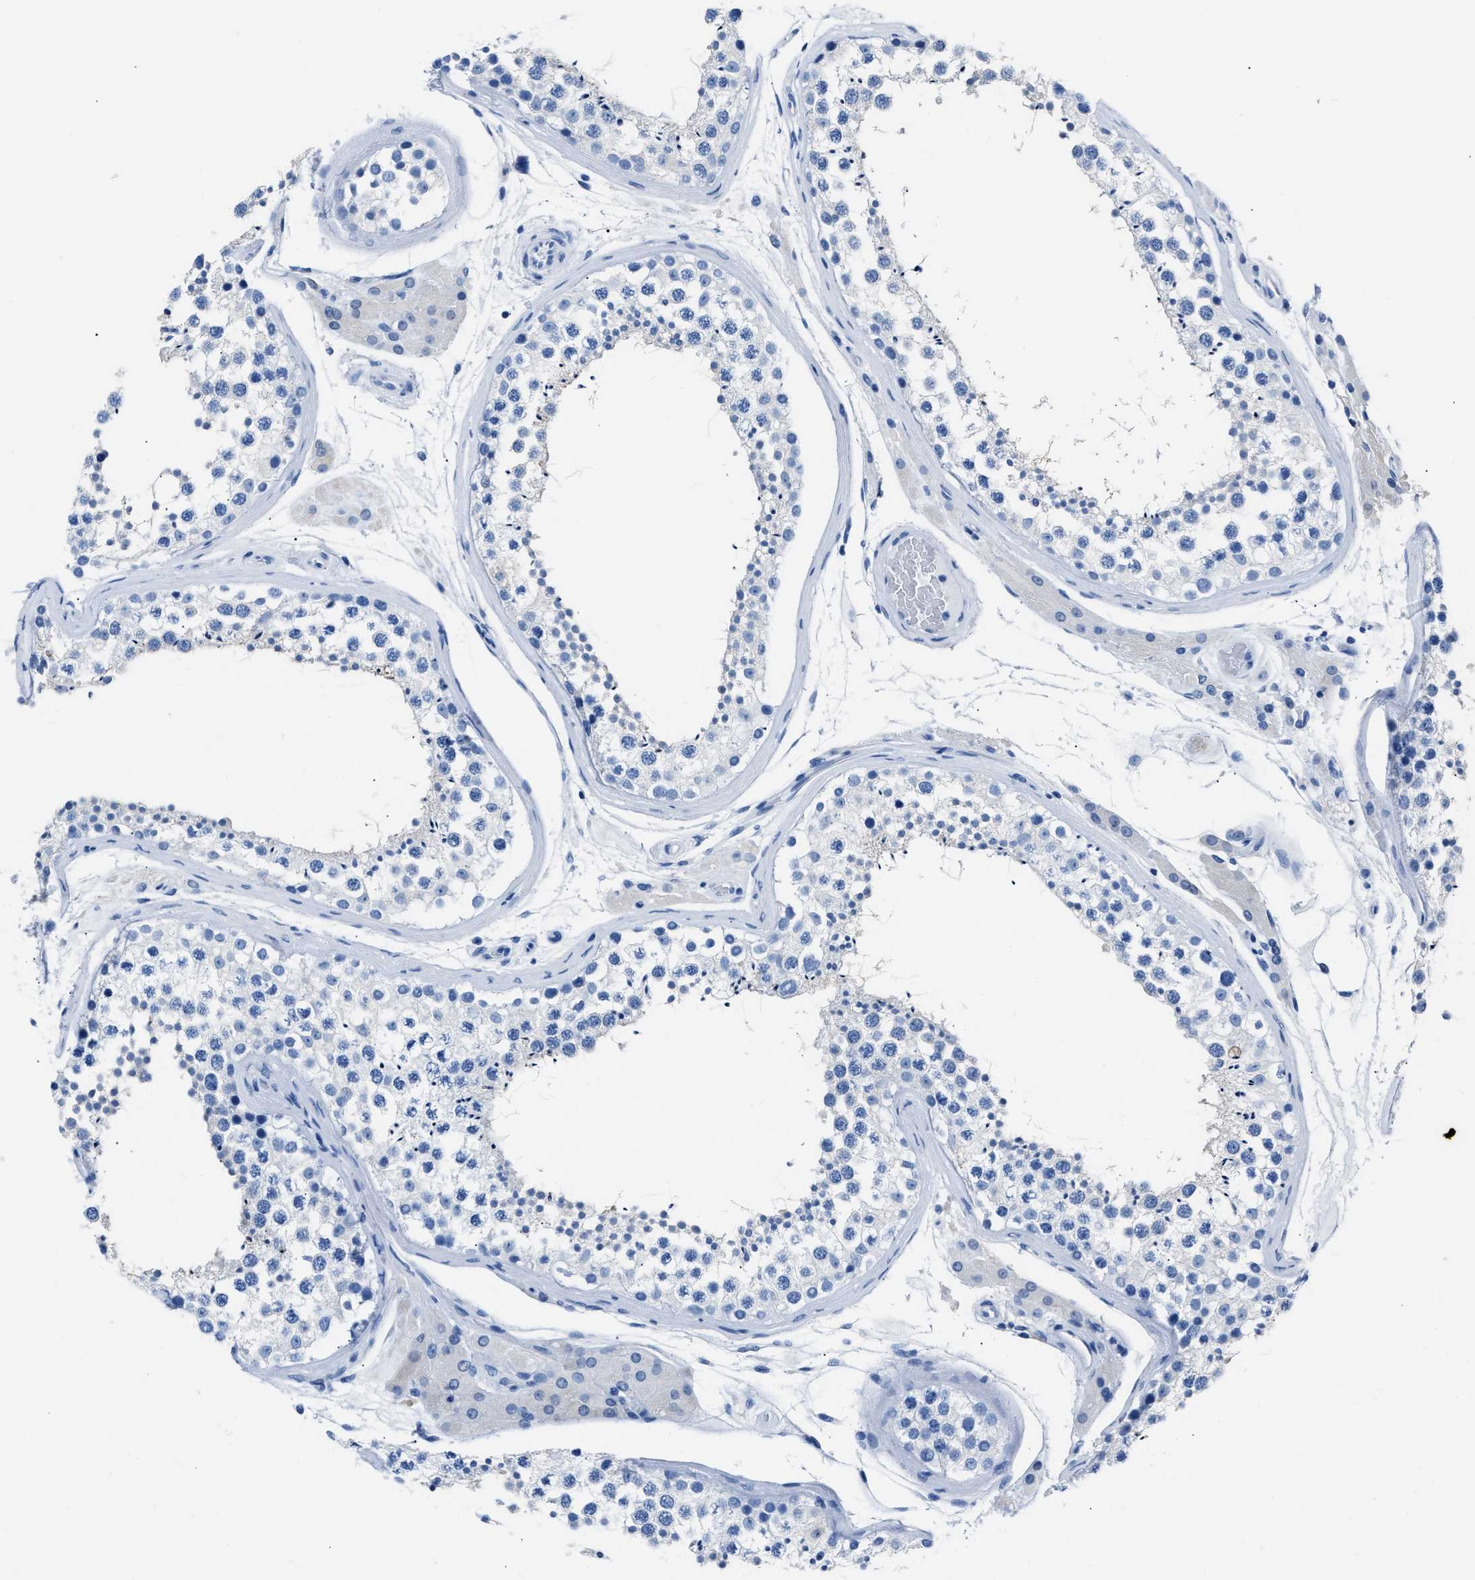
{"staining": {"intensity": "negative", "quantity": "none", "location": "none"}, "tissue": "testis", "cell_type": "Cells in seminiferous ducts", "image_type": "normal", "snomed": [{"axis": "morphology", "description": "Normal tissue, NOS"}, {"axis": "topography", "description": "Testis"}], "caption": "Protein analysis of normal testis demonstrates no significant positivity in cells in seminiferous ducts.", "gene": "S100P", "patient": {"sex": "male", "age": 46}}